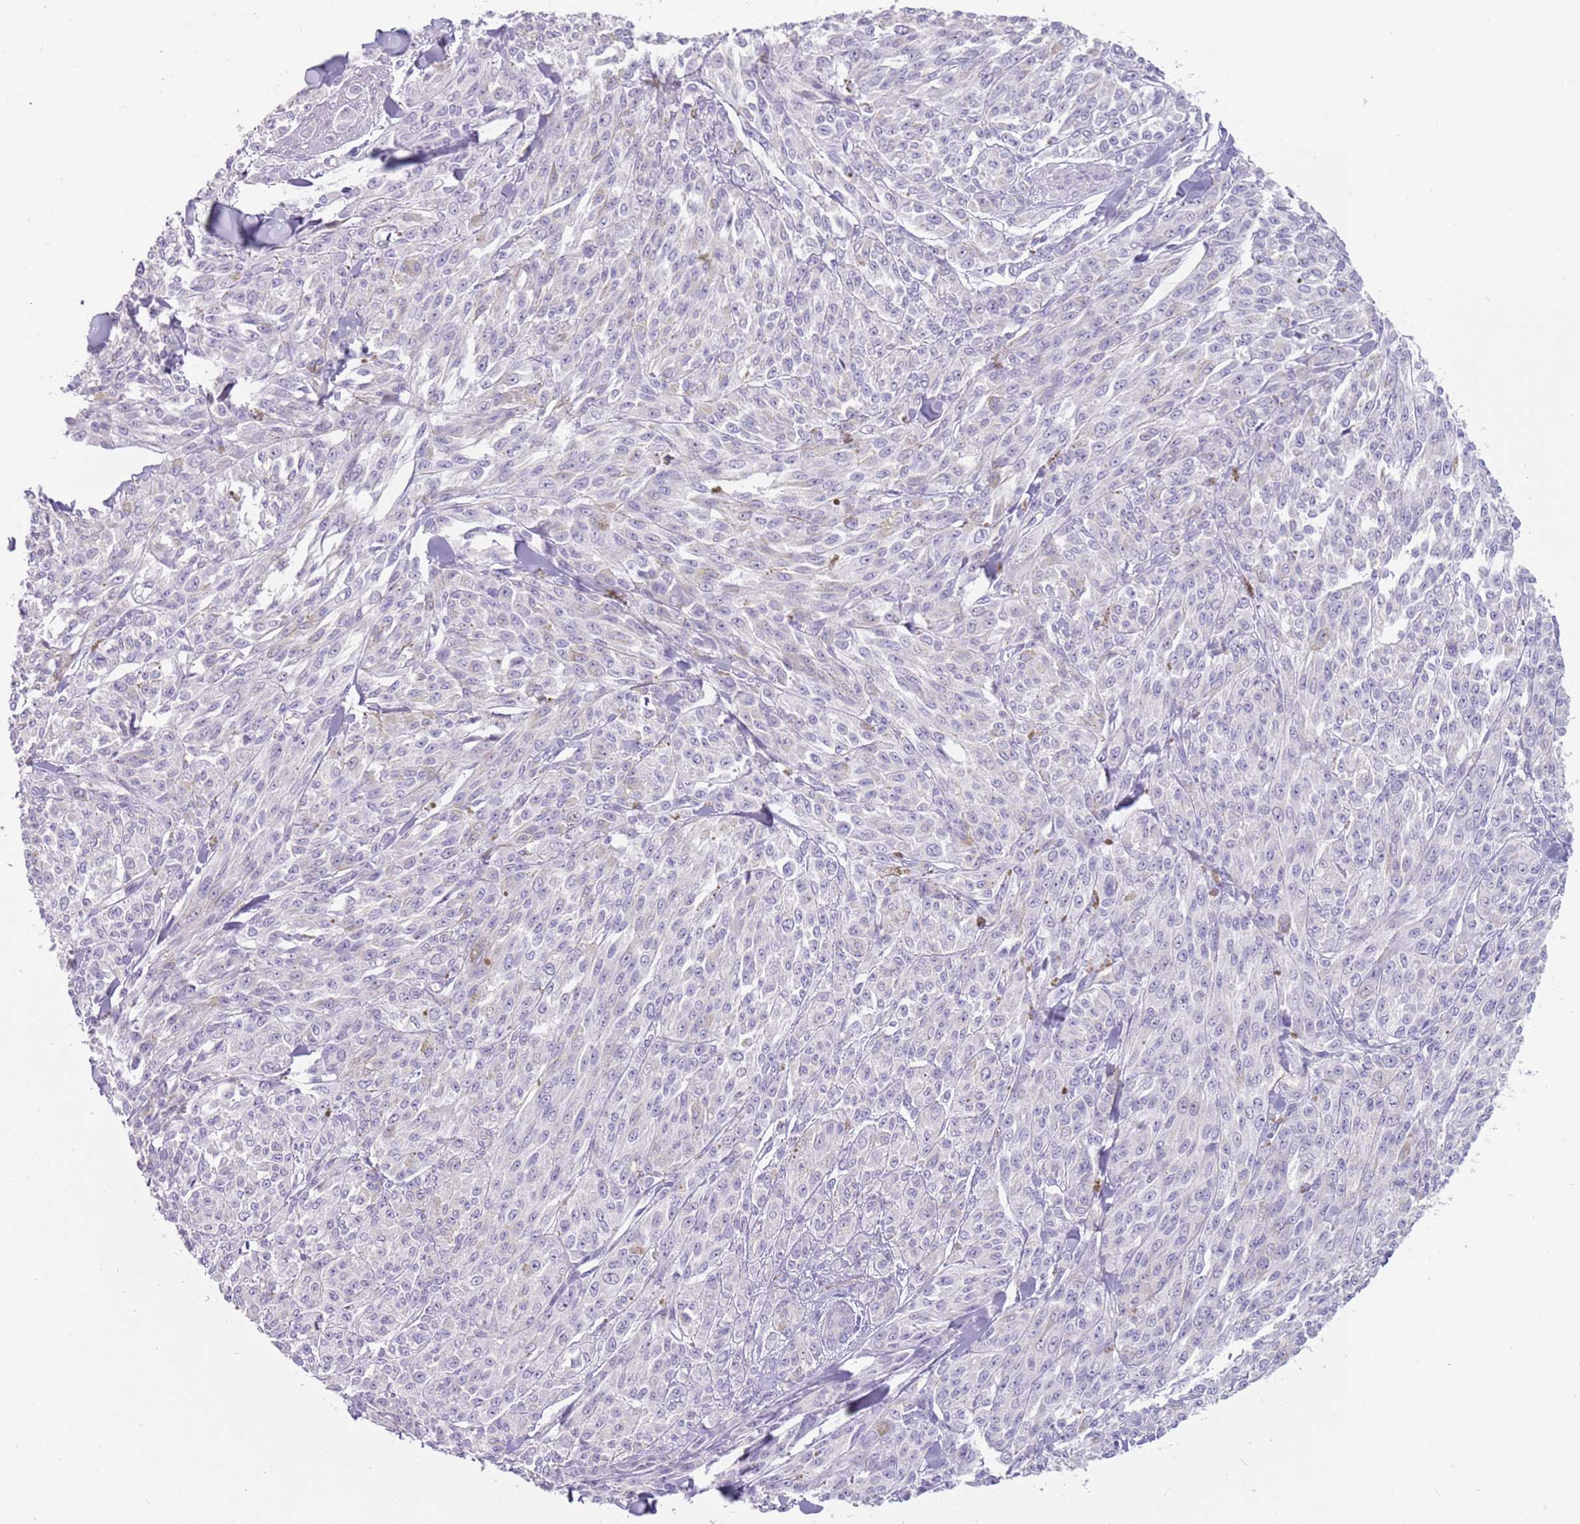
{"staining": {"intensity": "negative", "quantity": "none", "location": "none"}, "tissue": "melanoma", "cell_type": "Tumor cells", "image_type": "cancer", "snomed": [{"axis": "morphology", "description": "Malignant melanoma, NOS"}, {"axis": "topography", "description": "Skin"}], "caption": "This is an immunohistochemistry (IHC) micrograph of malignant melanoma. There is no positivity in tumor cells.", "gene": "DDX4", "patient": {"sex": "female", "age": 52}}